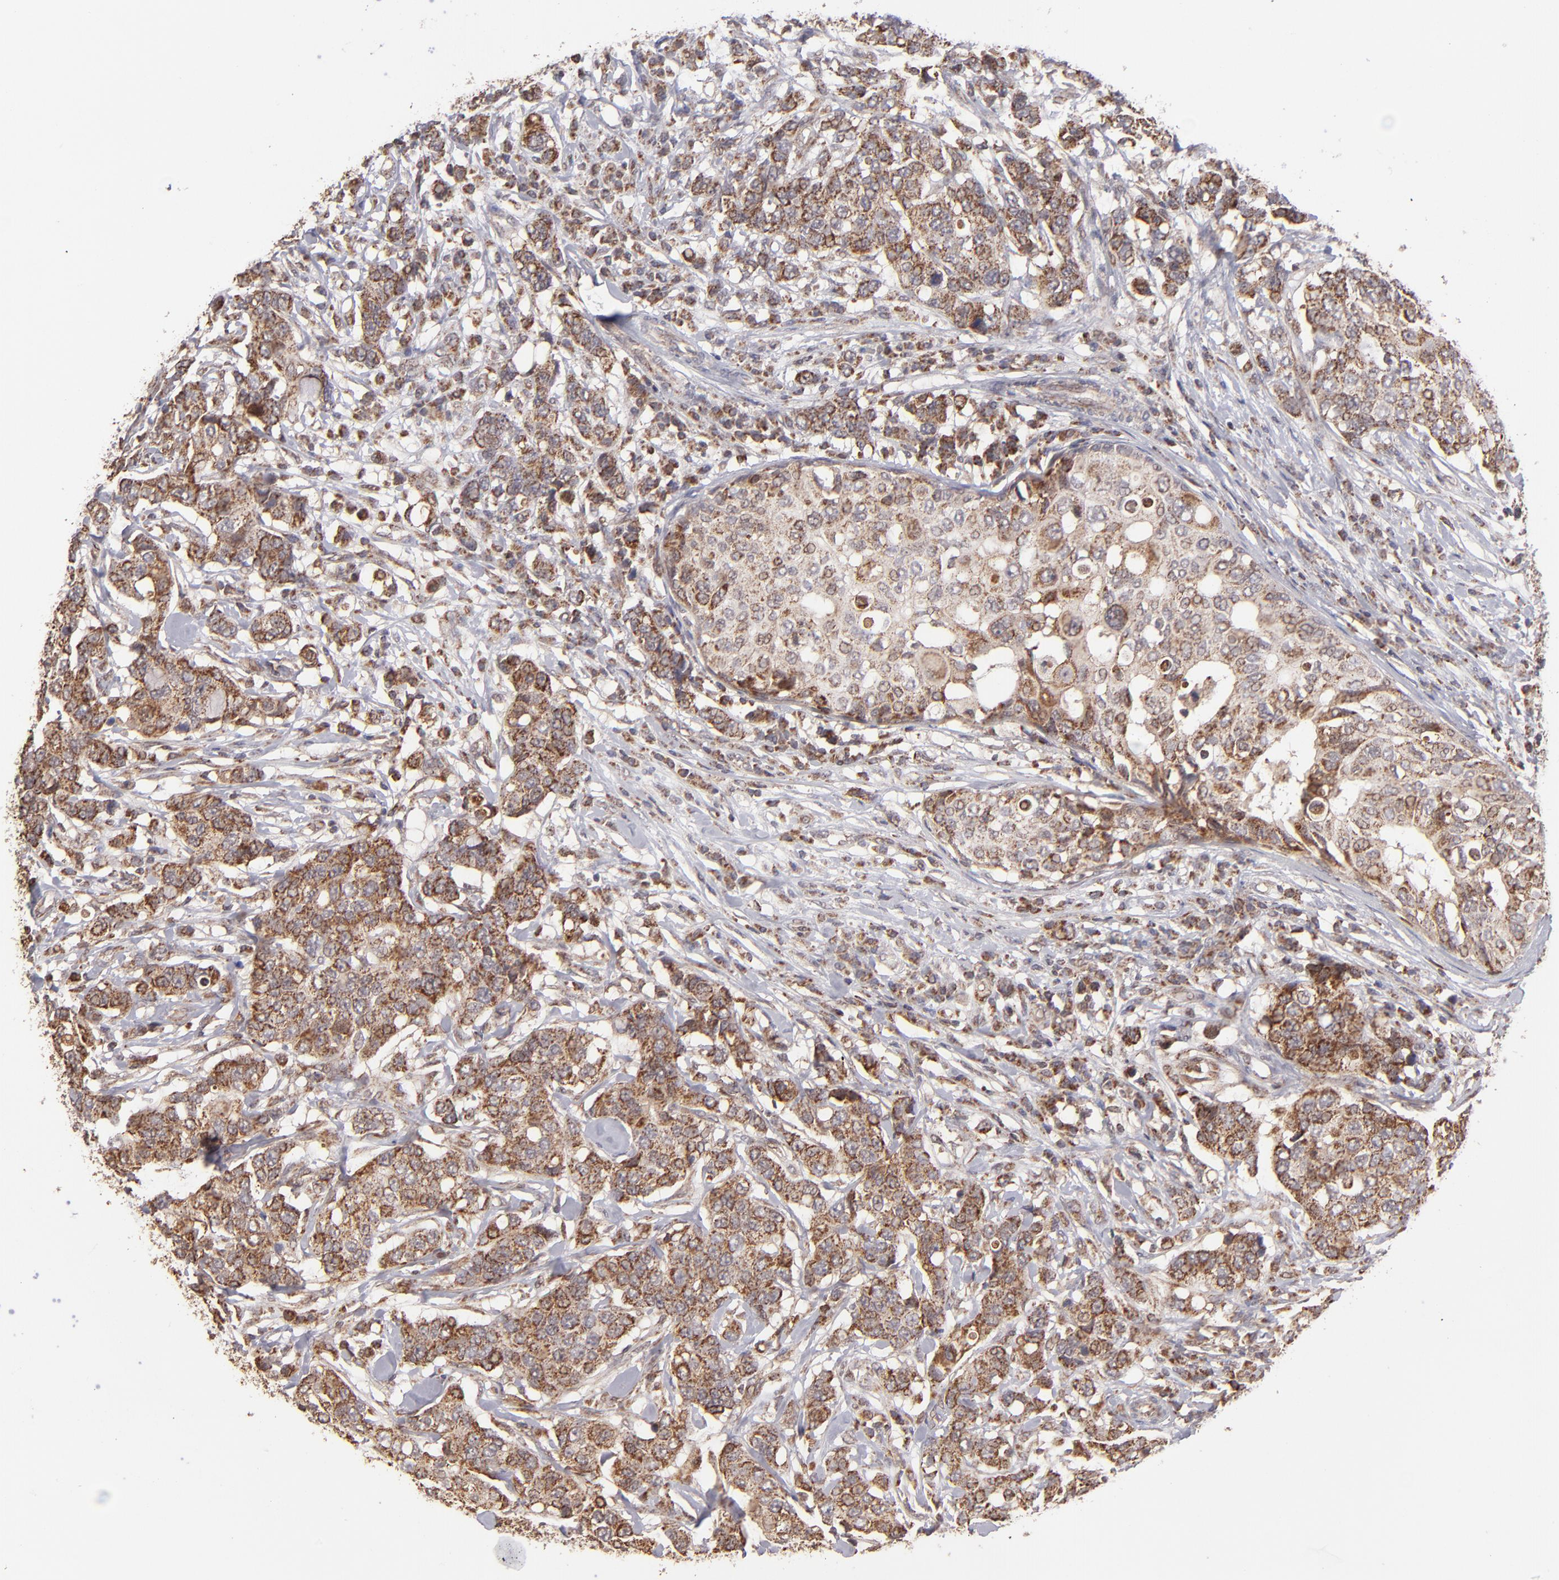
{"staining": {"intensity": "moderate", "quantity": ">75%", "location": "cytoplasmic/membranous"}, "tissue": "breast cancer", "cell_type": "Tumor cells", "image_type": "cancer", "snomed": [{"axis": "morphology", "description": "Duct carcinoma"}, {"axis": "topography", "description": "Breast"}], "caption": "This micrograph displays immunohistochemistry staining of breast infiltrating ductal carcinoma, with medium moderate cytoplasmic/membranous staining in about >75% of tumor cells.", "gene": "SLC15A1", "patient": {"sex": "female", "age": 27}}